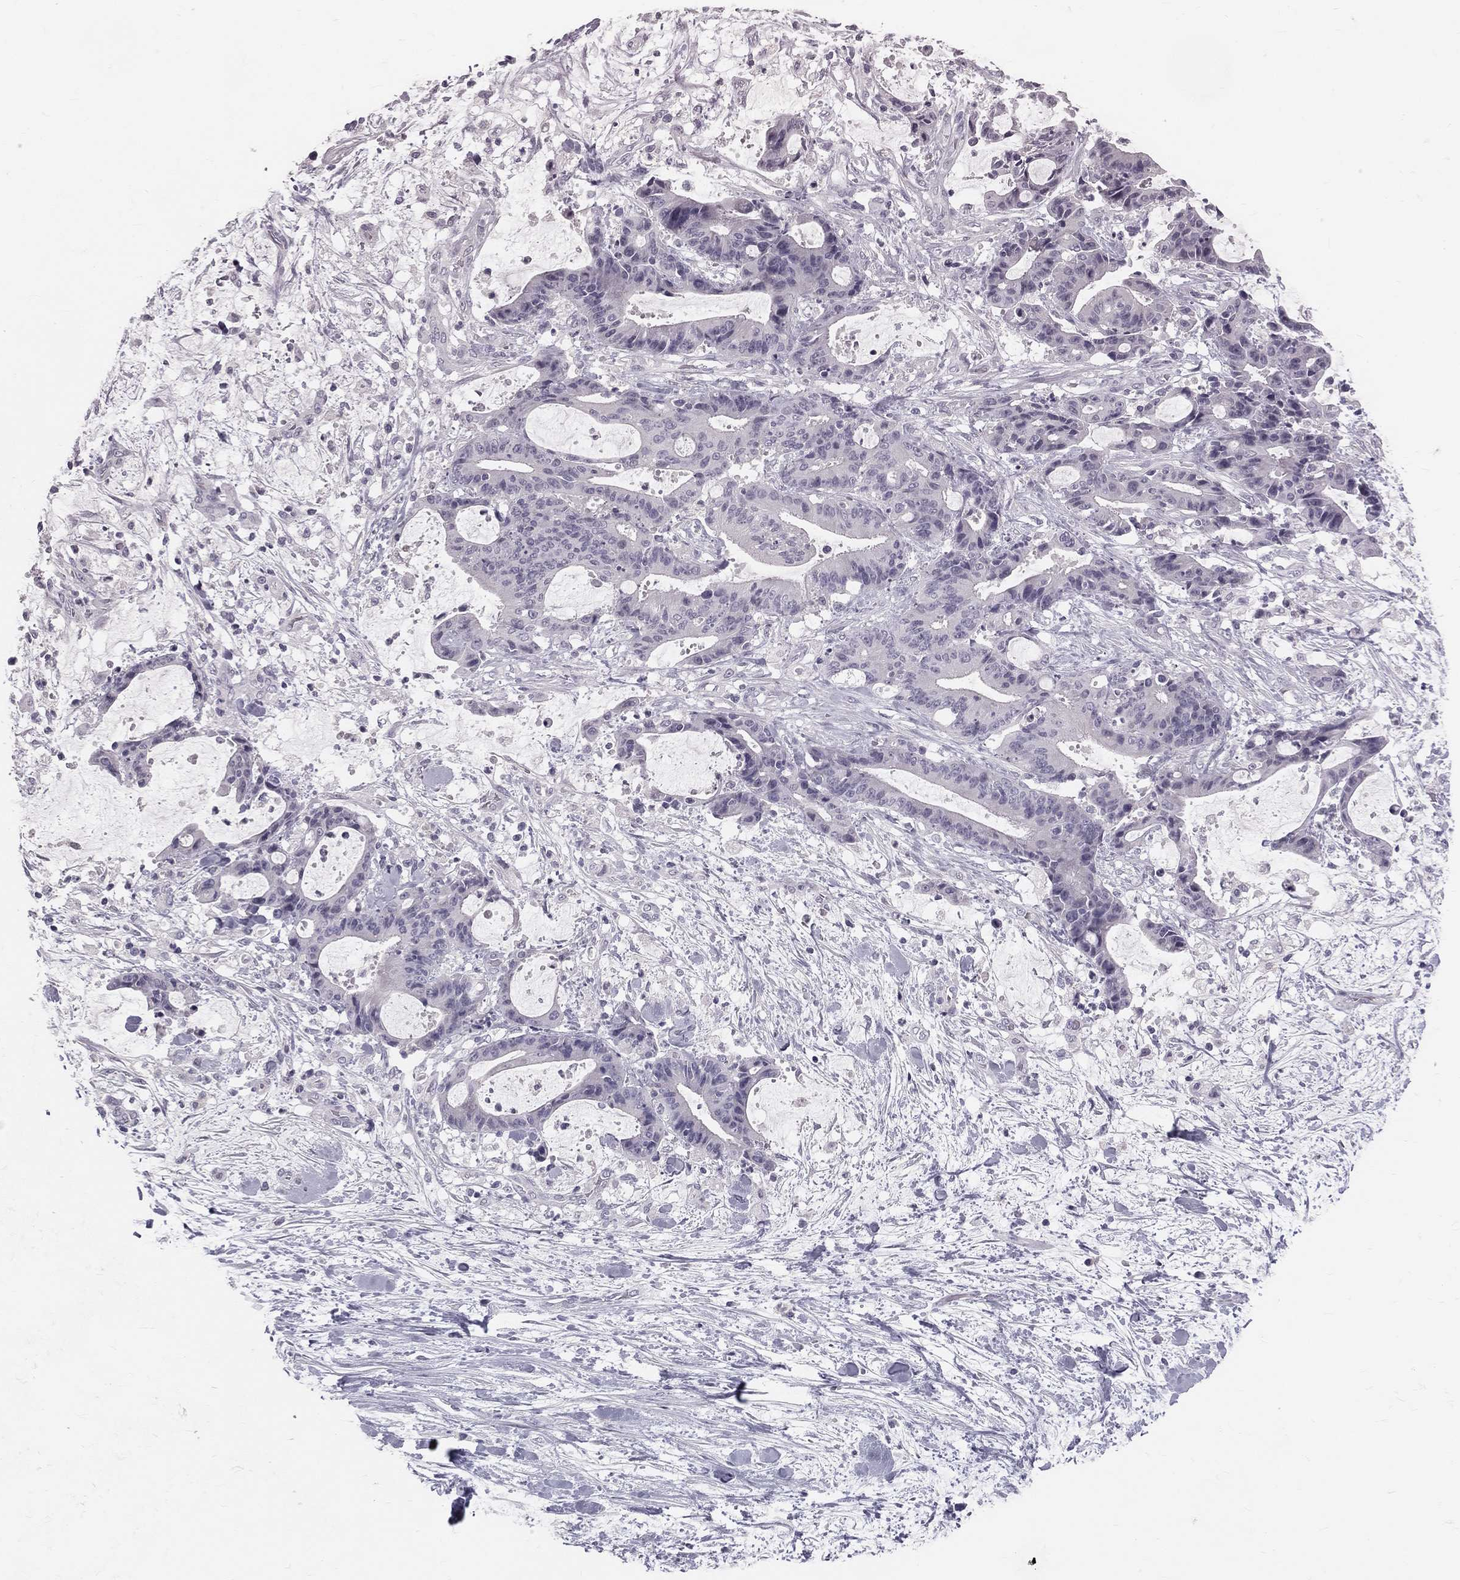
{"staining": {"intensity": "negative", "quantity": "none", "location": "none"}, "tissue": "liver cancer", "cell_type": "Tumor cells", "image_type": "cancer", "snomed": [{"axis": "morphology", "description": "Cholangiocarcinoma"}, {"axis": "topography", "description": "Liver"}], "caption": "Tumor cells show no significant expression in cholangiocarcinoma (liver). (DAB (3,3'-diaminobenzidine) immunohistochemistry (IHC) visualized using brightfield microscopy, high magnification).", "gene": "TFPI2", "patient": {"sex": "female", "age": 73}}